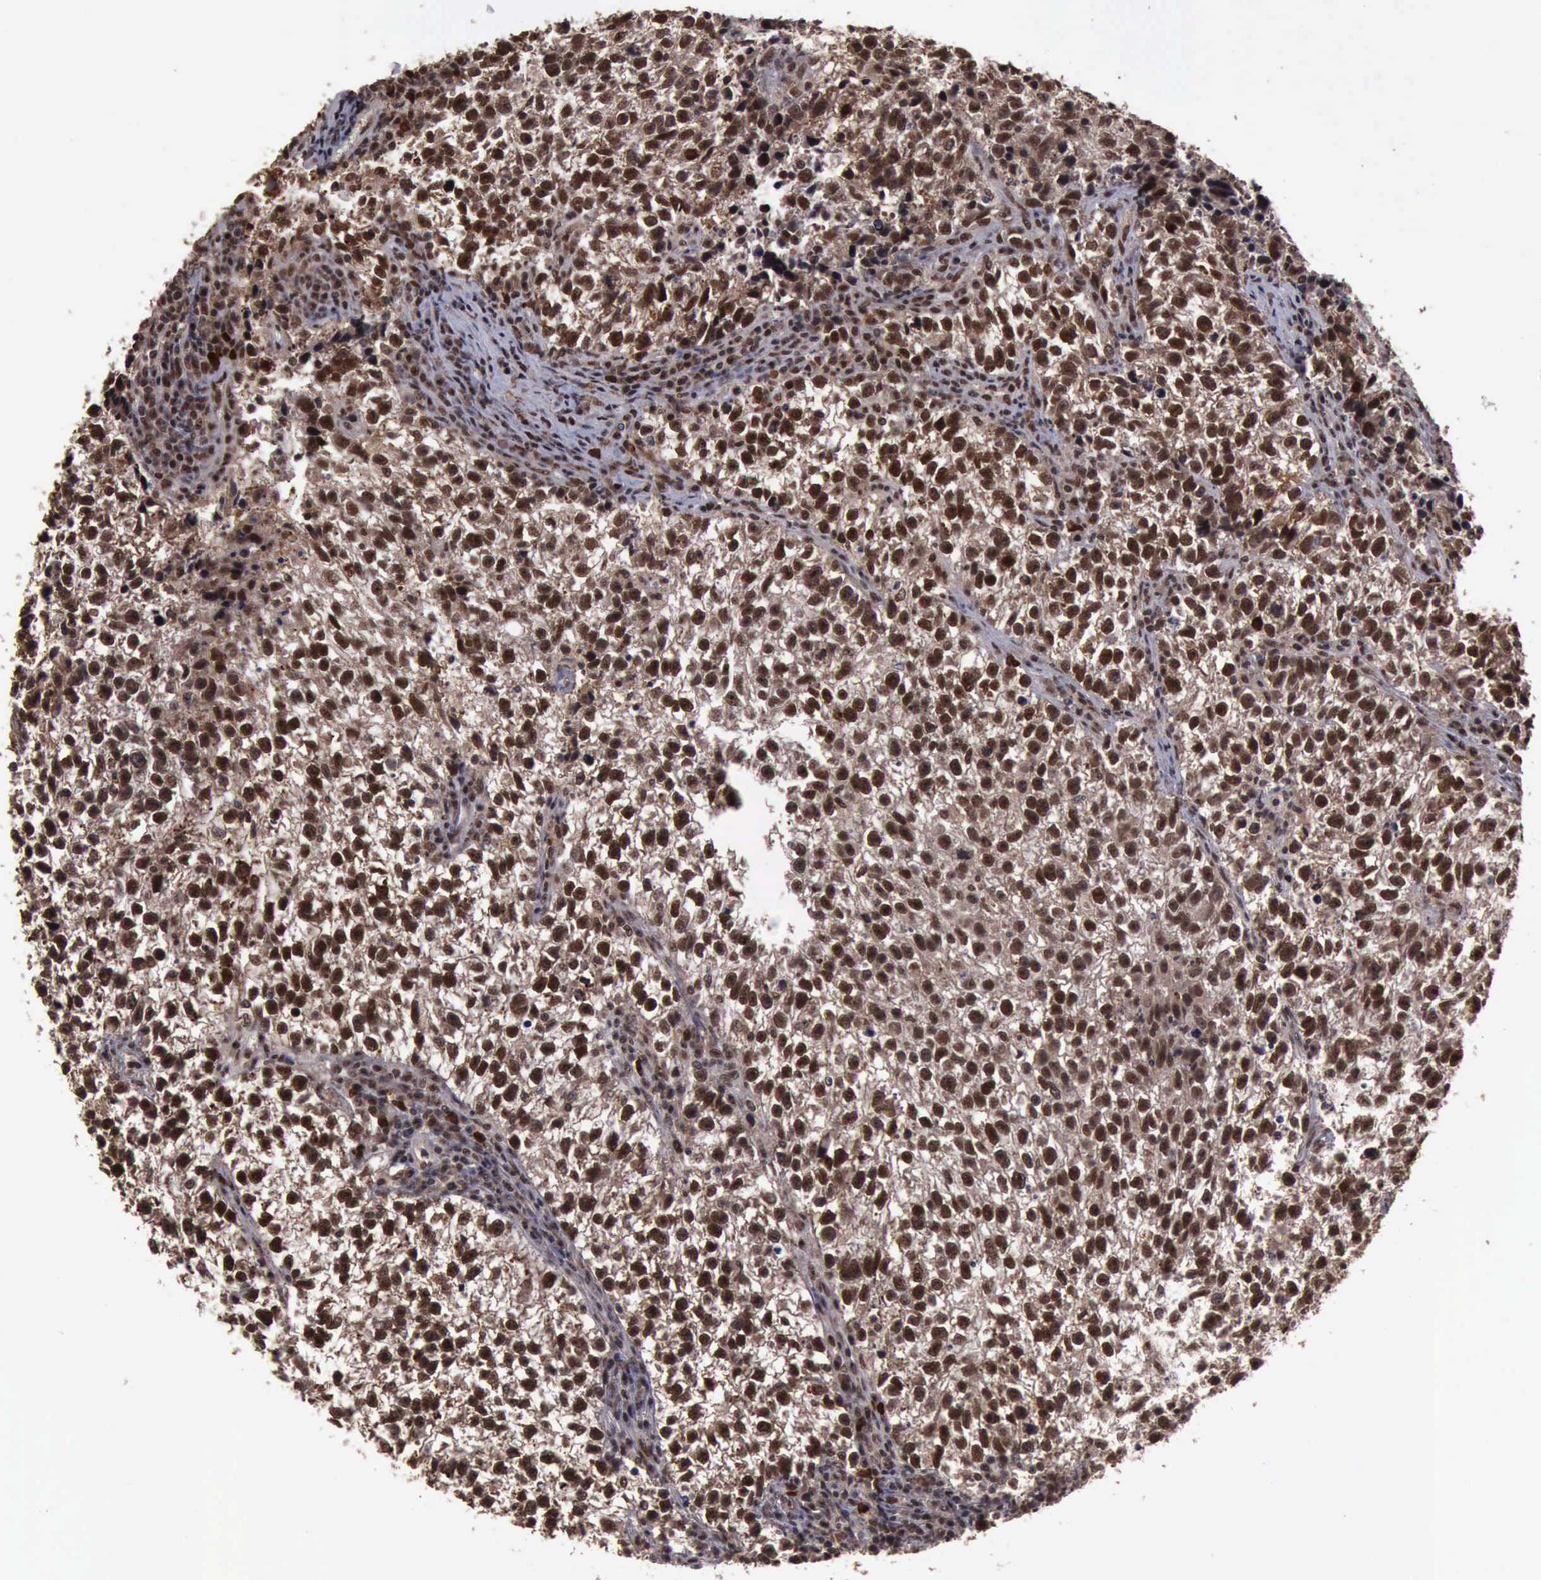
{"staining": {"intensity": "strong", "quantity": ">75%", "location": "cytoplasmic/membranous,nuclear"}, "tissue": "testis cancer", "cell_type": "Tumor cells", "image_type": "cancer", "snomed": [{"axis": "morphology", "description": "Seminoma, NOS"}, {"axis": "topography", "description": "Testis"}], "caption": "Human testis seminoma stained with a protein marker demonstrates strong staining in tumor cells.", "gene": "TRMT2A", "patient": {"sex": "male", "age": 38}}